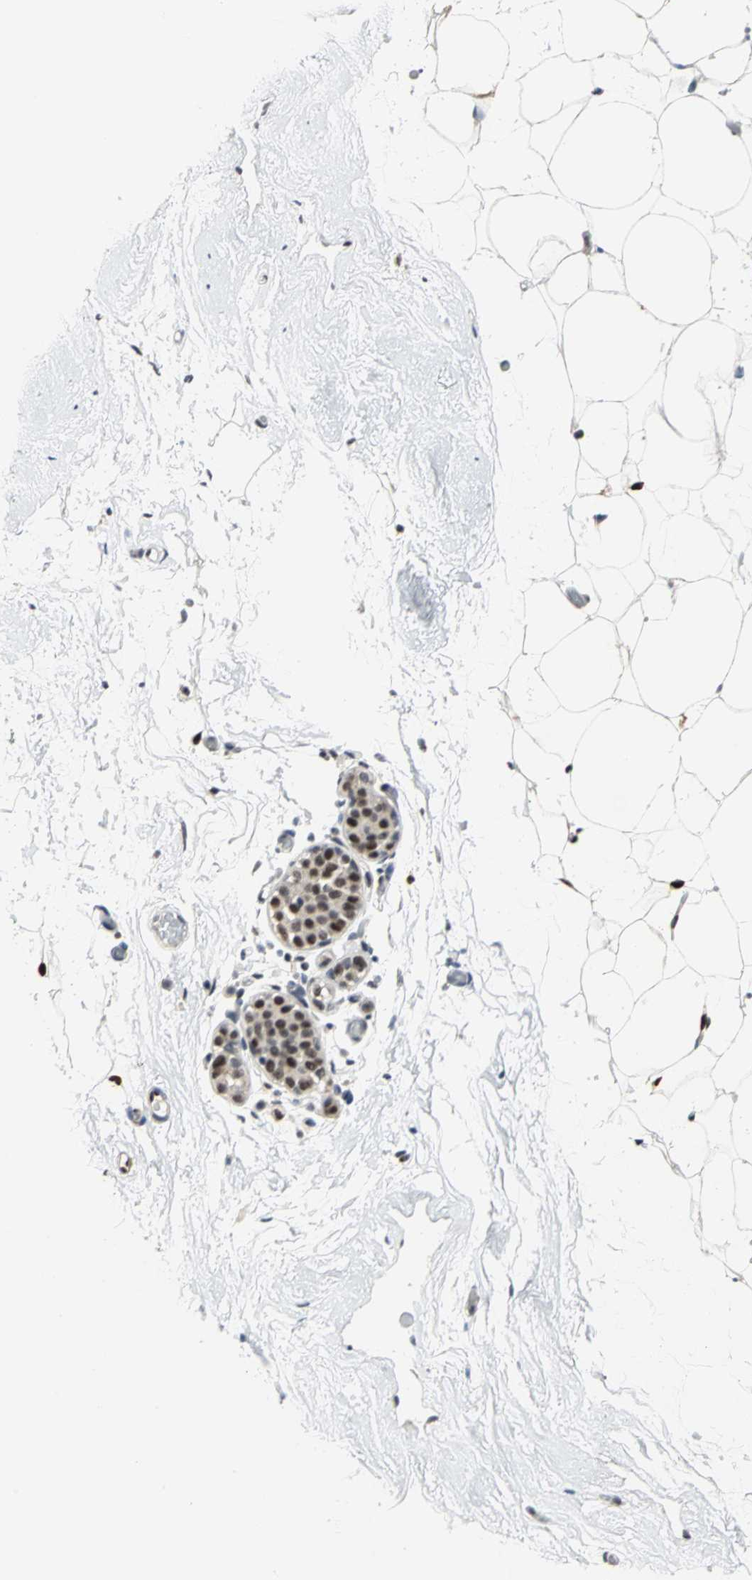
{"staining": {"intensity": "moderate", "quantity": ">75%", "location": "nuclear"}, "tissue": "breast", "cell_type": "Adipocytes", "image_type": "normal", "snomed": [{"axis": "morphology", "description": "Normal tissue, NOS"}, {"axis": "topography", "description": "Breast"}], "caption": "The image demonstrates immunohistochemical staining of normal breast. There is moderate nuclear expression is appreciated in approximately >75% of adipocytes. The staining is performed using DAB brown chromogen to label protein expression. The nuclei are counter-stained blue using hematoxylin.", "gene": "CCDC88C", "patient": {"sex": "female", "age": 75}}